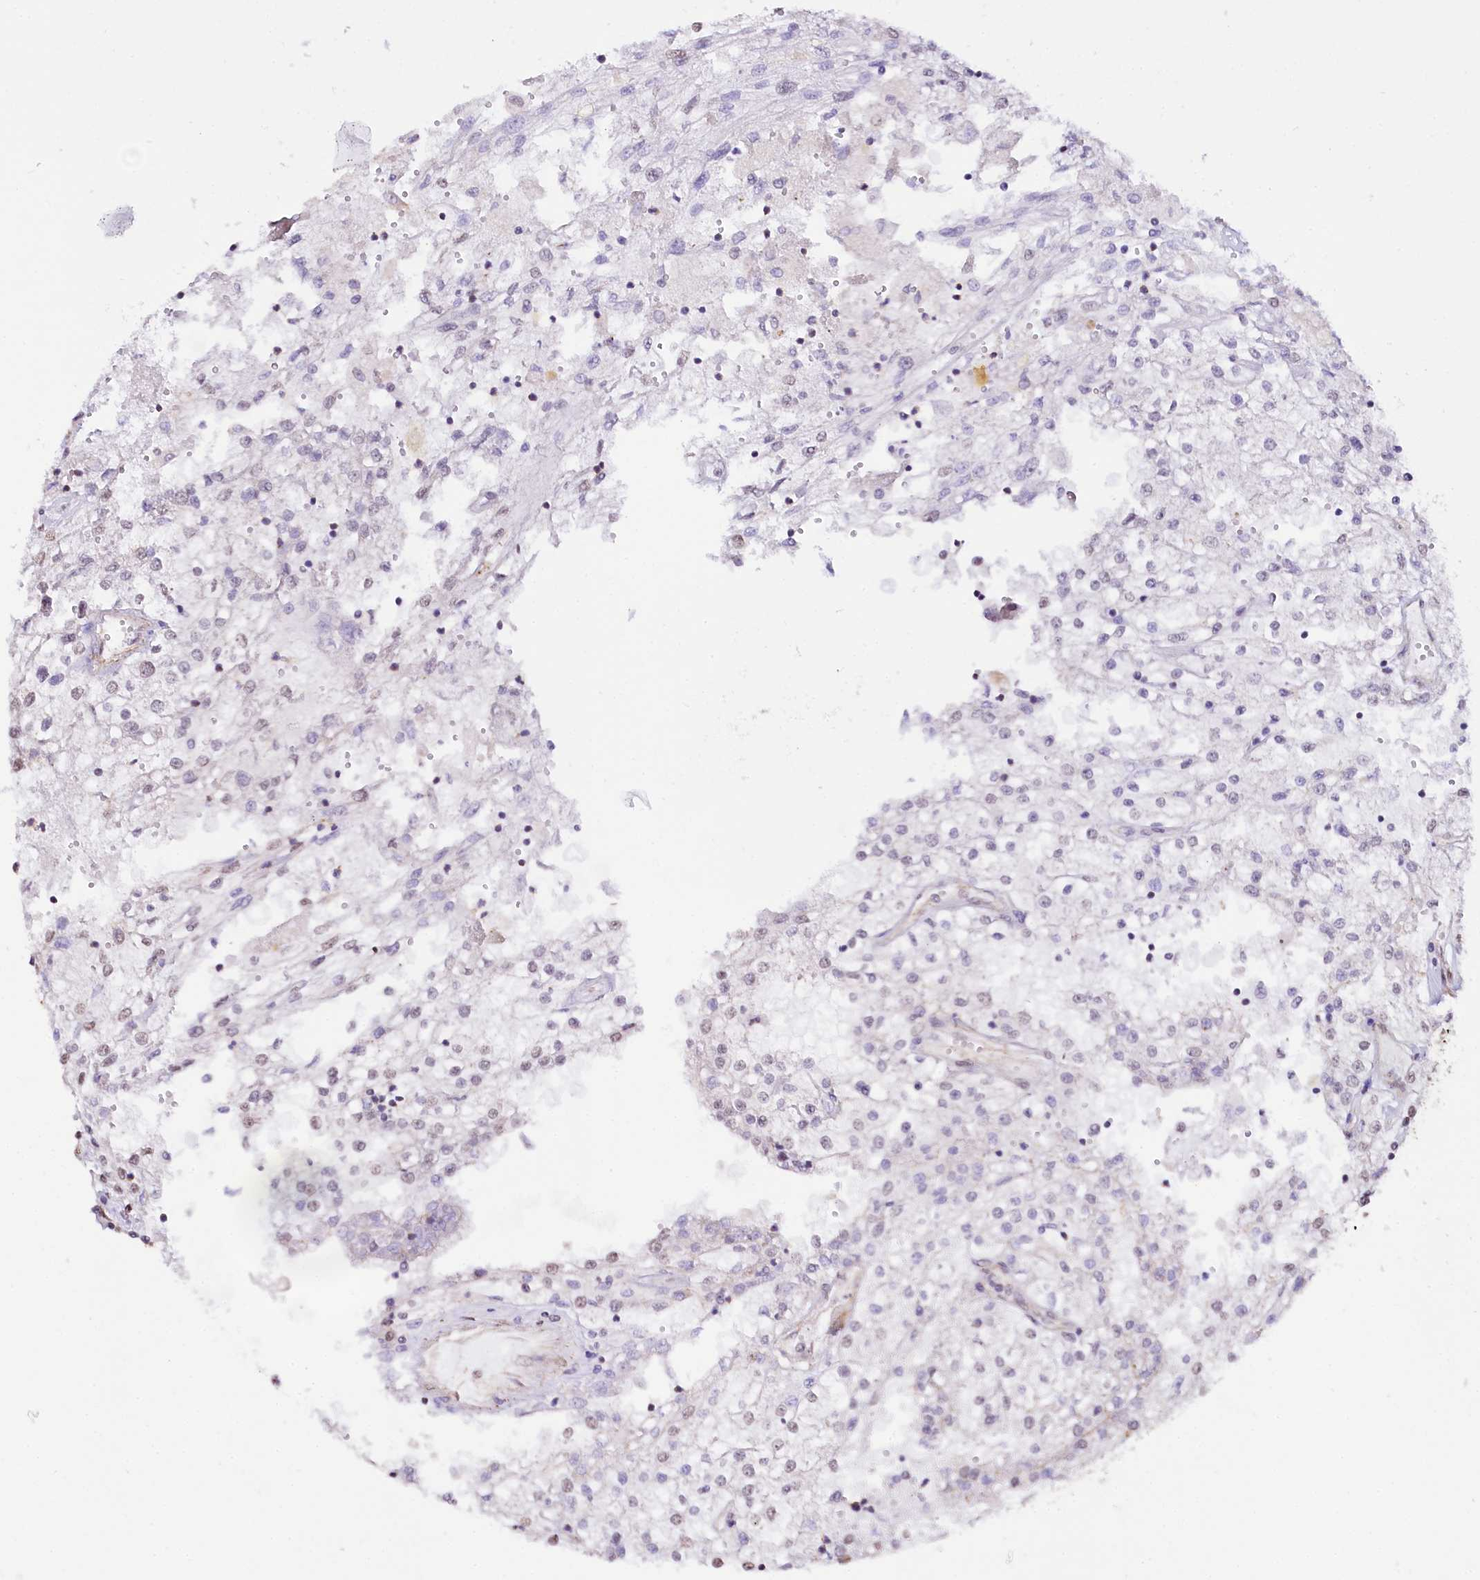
{"staining": {"intensity": "negative", "quantity": "none", "location": "none"}, "tissue": "renal cancer", "cell_type": "Tumor cells", "image_type": "cancer", "snomed": [{"axis": "morphology", "description": "Adenocarcinoma, NOS"}, {"axis": "topography", "description": "Kidney"}], "caption": "The immunohistochemistry photomicrograph has no significant expression in tumor cells of renal cancer tissue.", "gene": "ST7", "patient": {"sex": "female", "age": 52}}